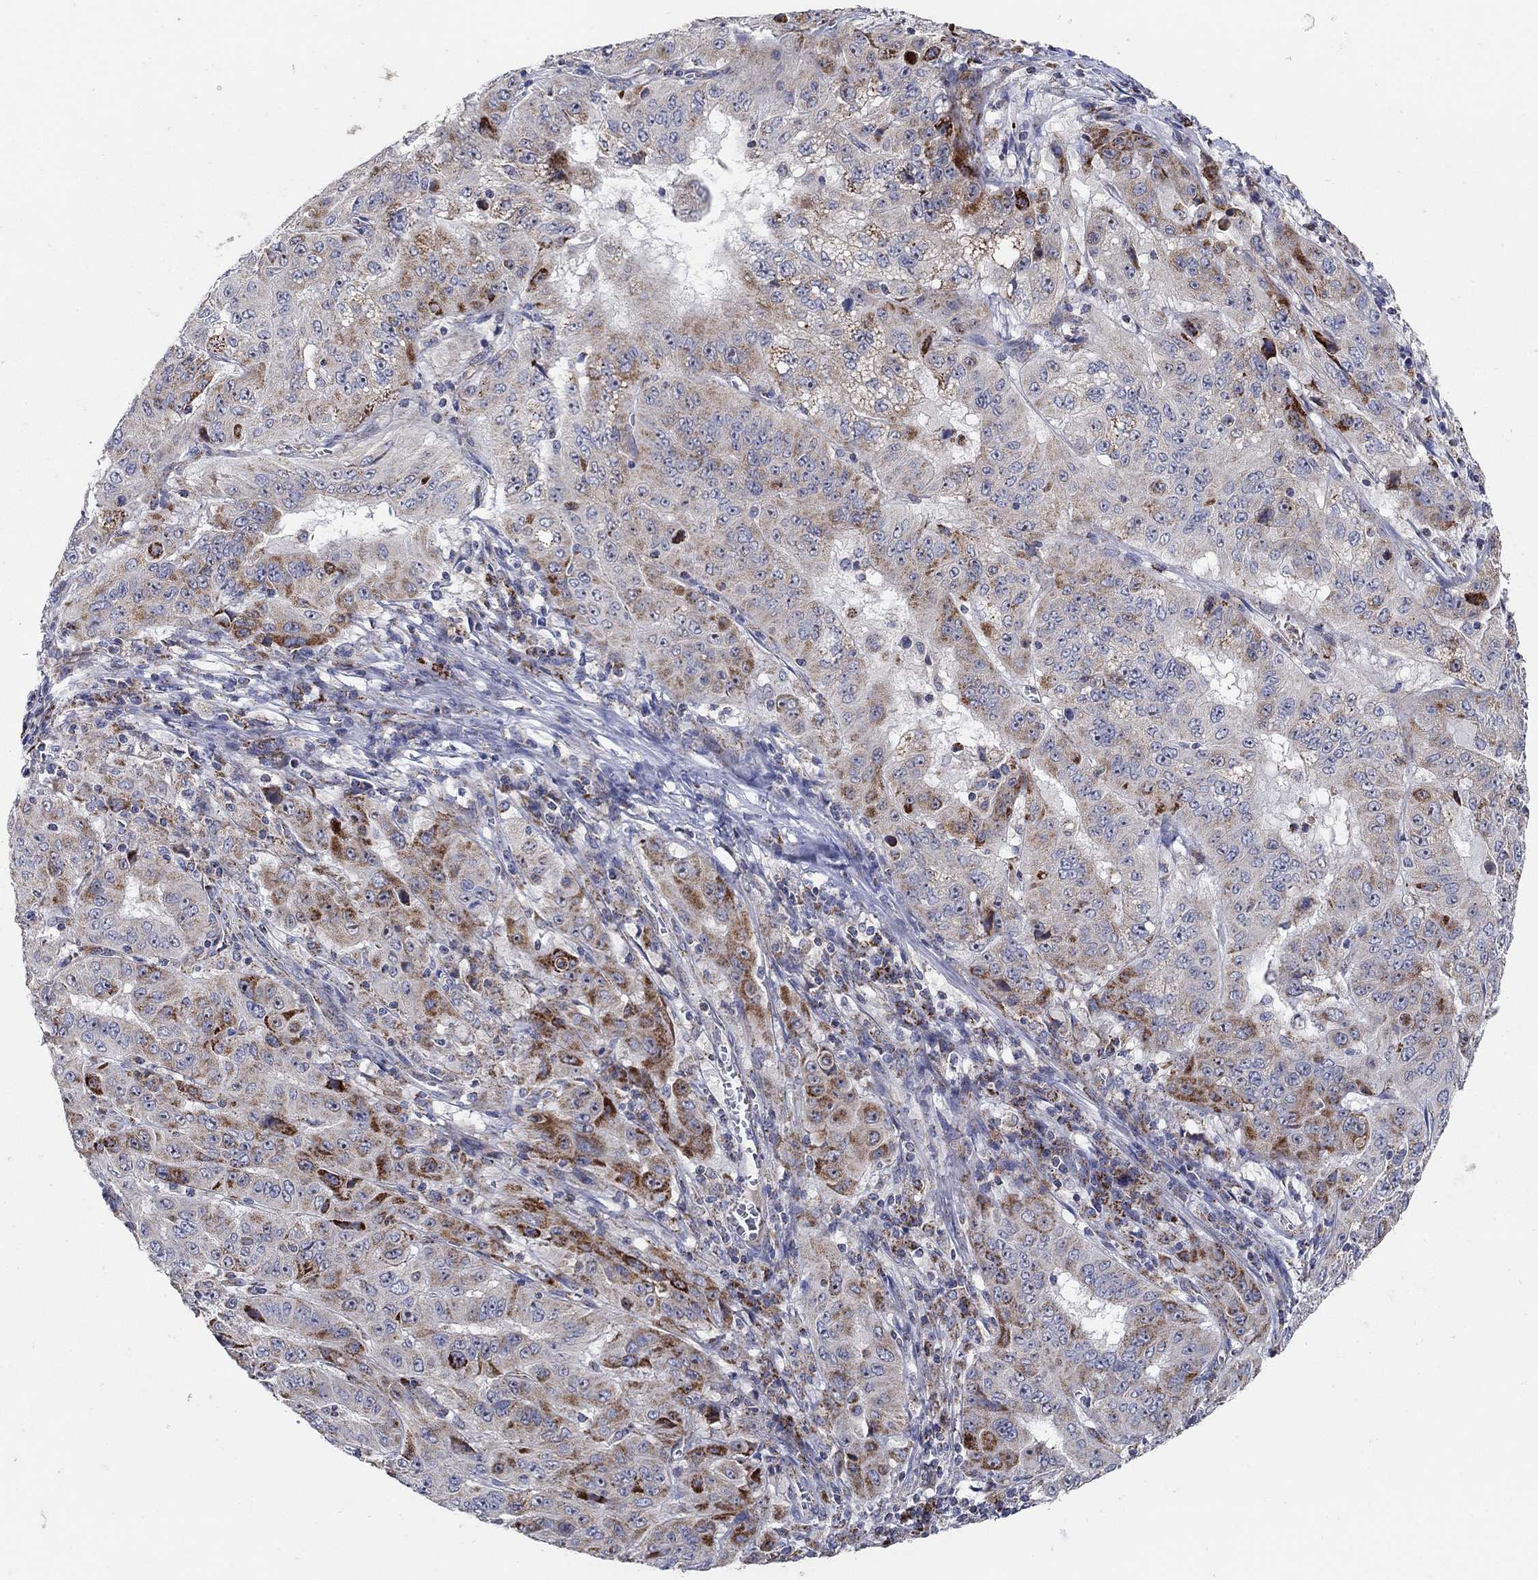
{"staining": {"intensity": "moderate", "quantity": "25%-75%", "location": "cytoplasmic/membranous"}, "tissue": "pancreatic cancer", "cell_type": "Tumor cells", "image_type": "cancer", "snomed": [{"axis": "morphology", "description": "Adenocarcinoma, NOS"}, {"axis": "topography", "description": "Pancreas"}], "caption": "A brown stain labels moderate cytoplasmic/membranous staining of a protein in human pancreatic adenocarcinoma tumor cells.", "gene": "HMX2", "patient": {"sex": "male", "age": 63}}